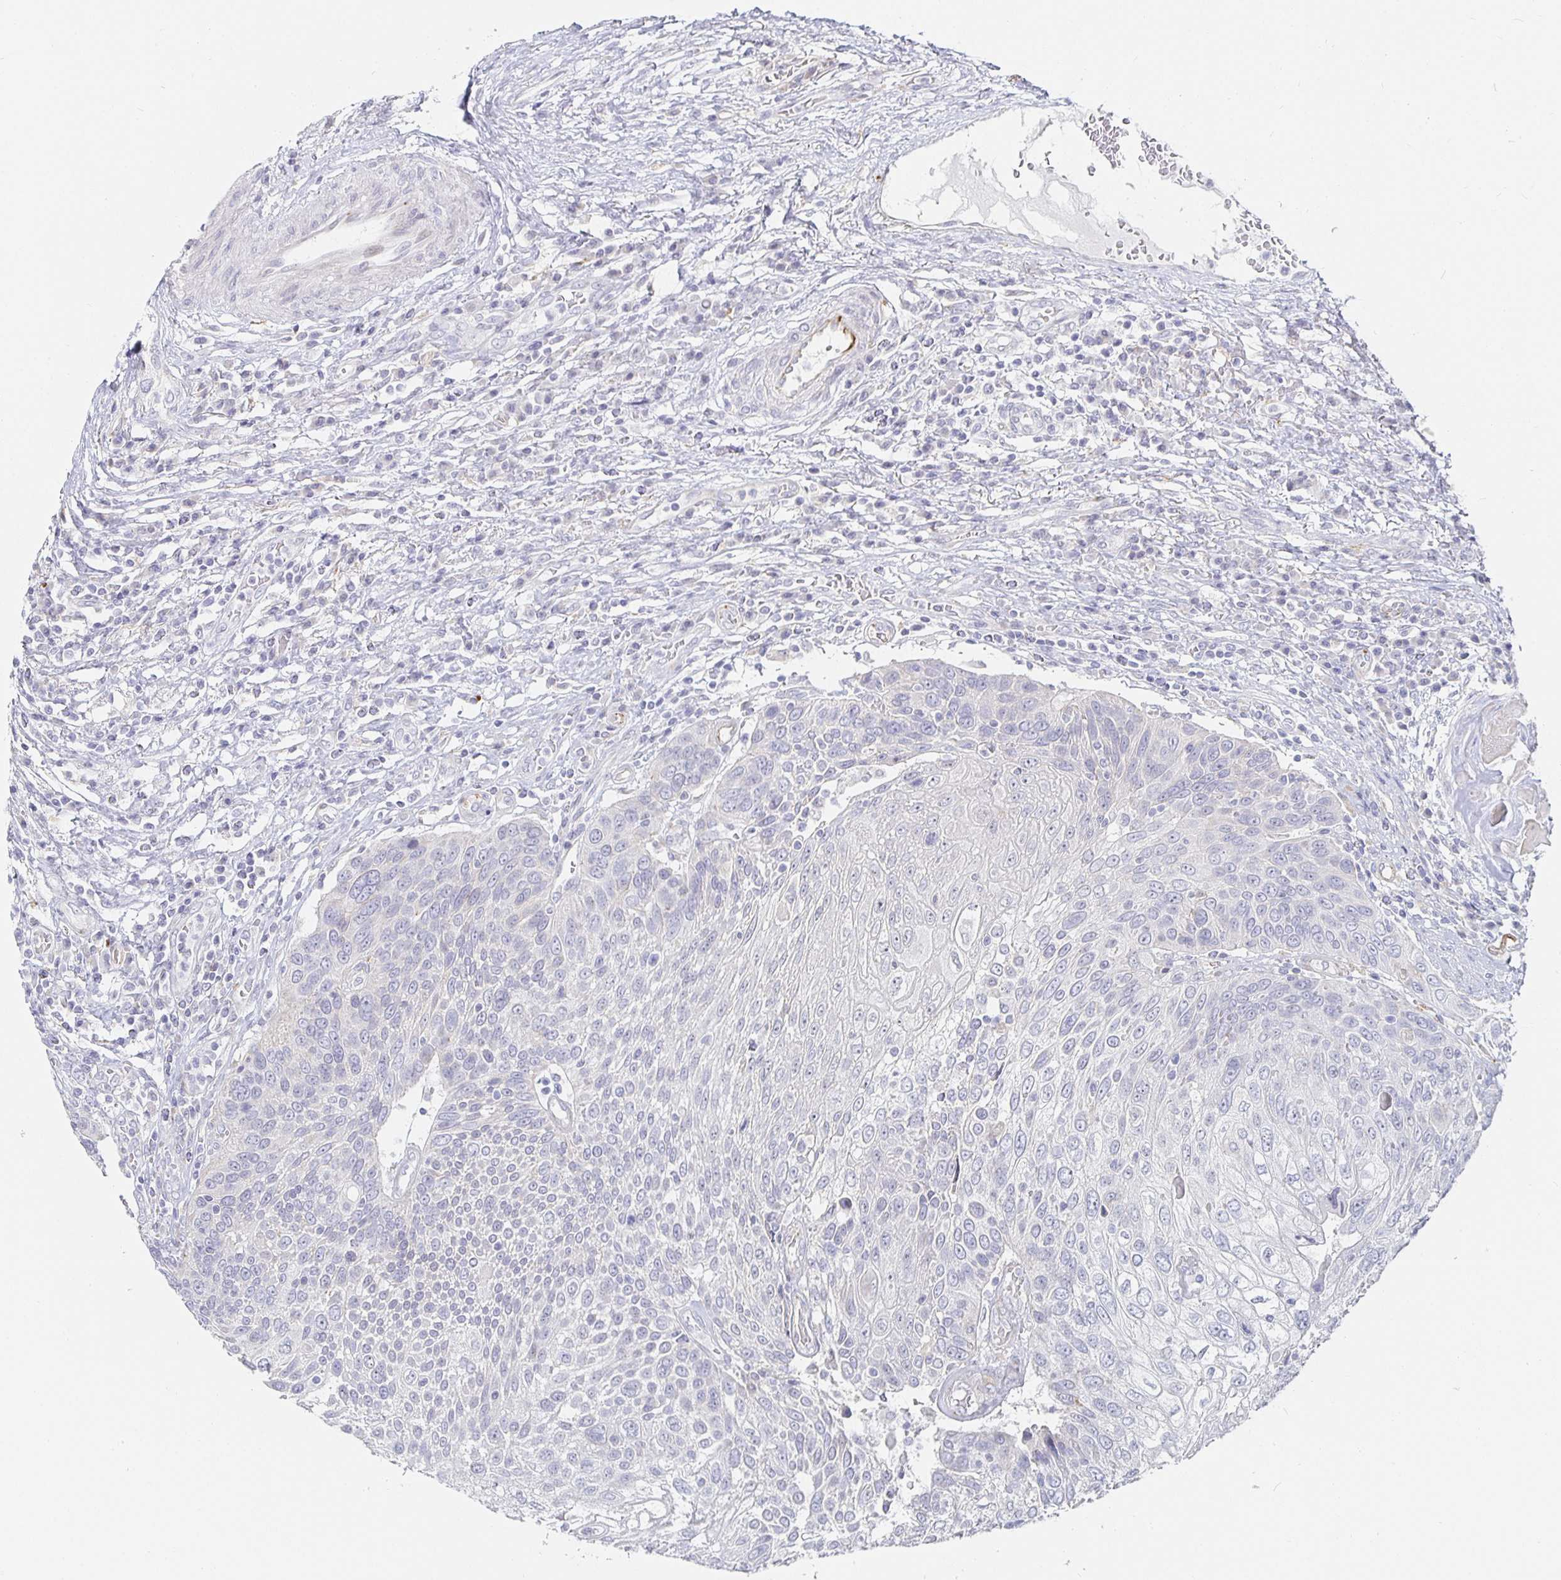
{"staining": {"intensity": "negative", "quantity": "none", "location": "none"}, "tissue": "urothelial cancer", "cell_type": "Tumor cells", "image_type": "cancer", "snomed": [{"axis": "morphology", "description": "Urothelial carcinoma, High grade"}, {"axis": "topography", "description": "Urinary bladder"}], "caption": "Immunohistochemistry image of neoplastic tissue: urothelial carcinoma (high-grade) stained with DAB demonstrates no significant protein staining in tumor cells.", "gene": "S100G", "patient": {"sex": "female", "age": 70}}